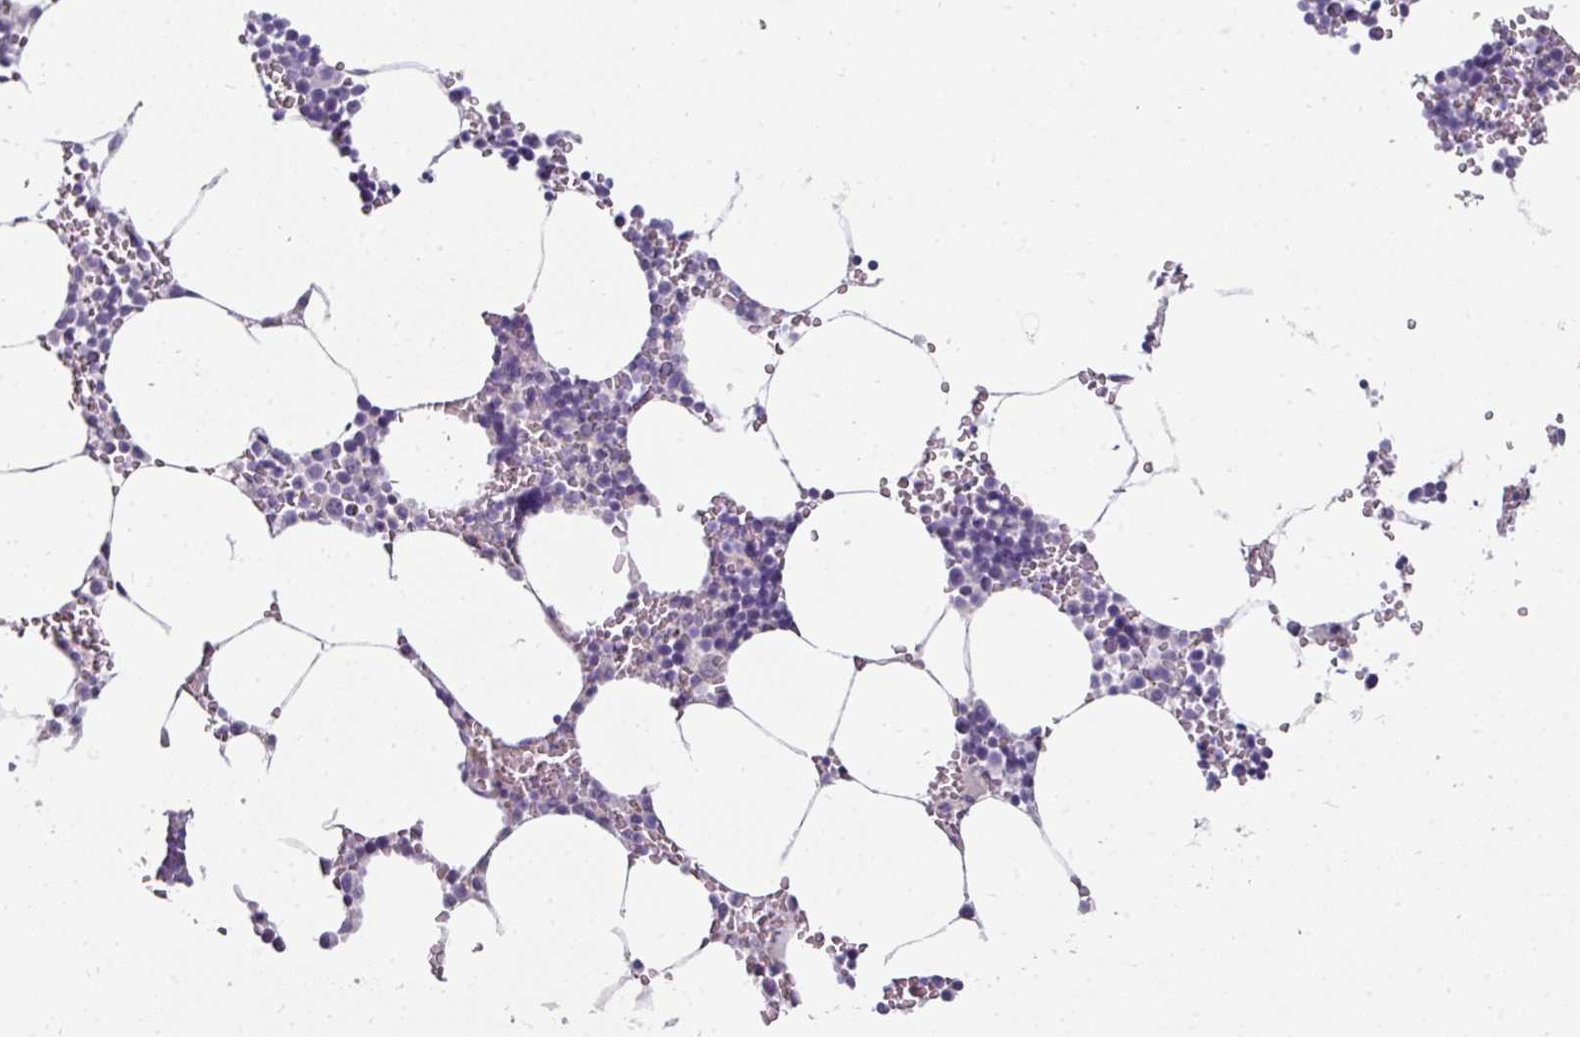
{"staining": {"intensity": "negative", "quantity": "none", "location": "none"}, "tissue": "bone marrow", "cell_type": "Hematopoietic cells", "image_type": "normal", "snomed": [{"axis": "morphology", "description": "Normal tissue, NOS"}, {"axis": "topography", "description": "Bone marrow"}], "caption": "Immunohistochemistry photomicrograph of benign bone marrow stained for a protein (brown), which exhibits no expression in hematopoietic cells.", "gene": "EYA3", "patient": {"sex": "male", "age": 70}}